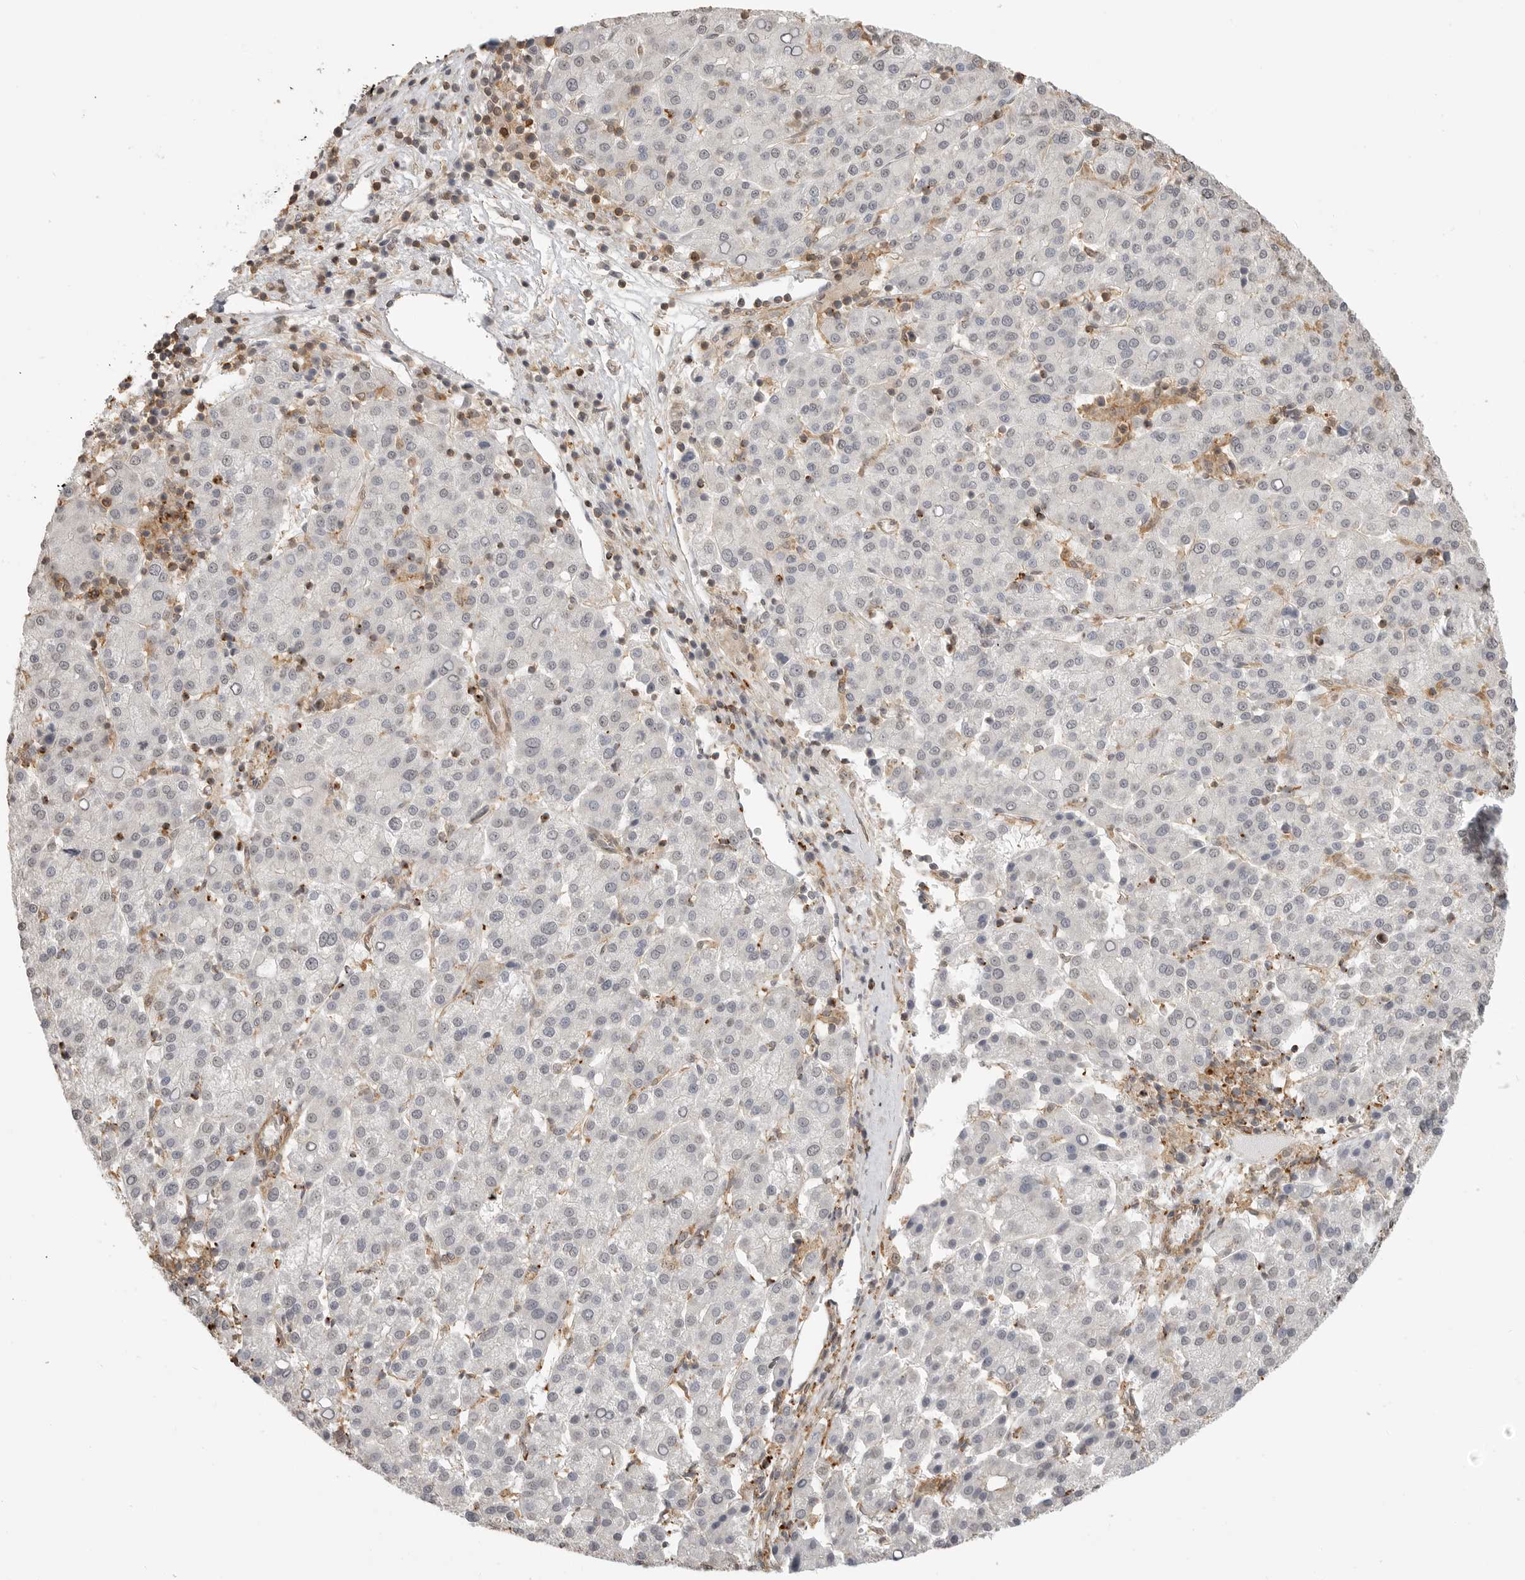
{"staining": {"intensity": "negative", "quantity": "none", "location": "none"}, "tissue": "liver cancer", "cell_type": "Tumor cells", "image_type": "cancer", "snomed": [{"axis": "morphology", "description": "Carcinoma, Hepatocellular, NOS"}, {"axis": "topography", "description": "Liver"}], "caption": "High magnification brightfield microscopy of hepatocellular carcinoma (liver) stained with DAB (brown) and counterstained with hematoxylin (blue): tumor cells show no significant staining.", "gene": "GPC2", "patient": {"sex": "female", "age": 58}}